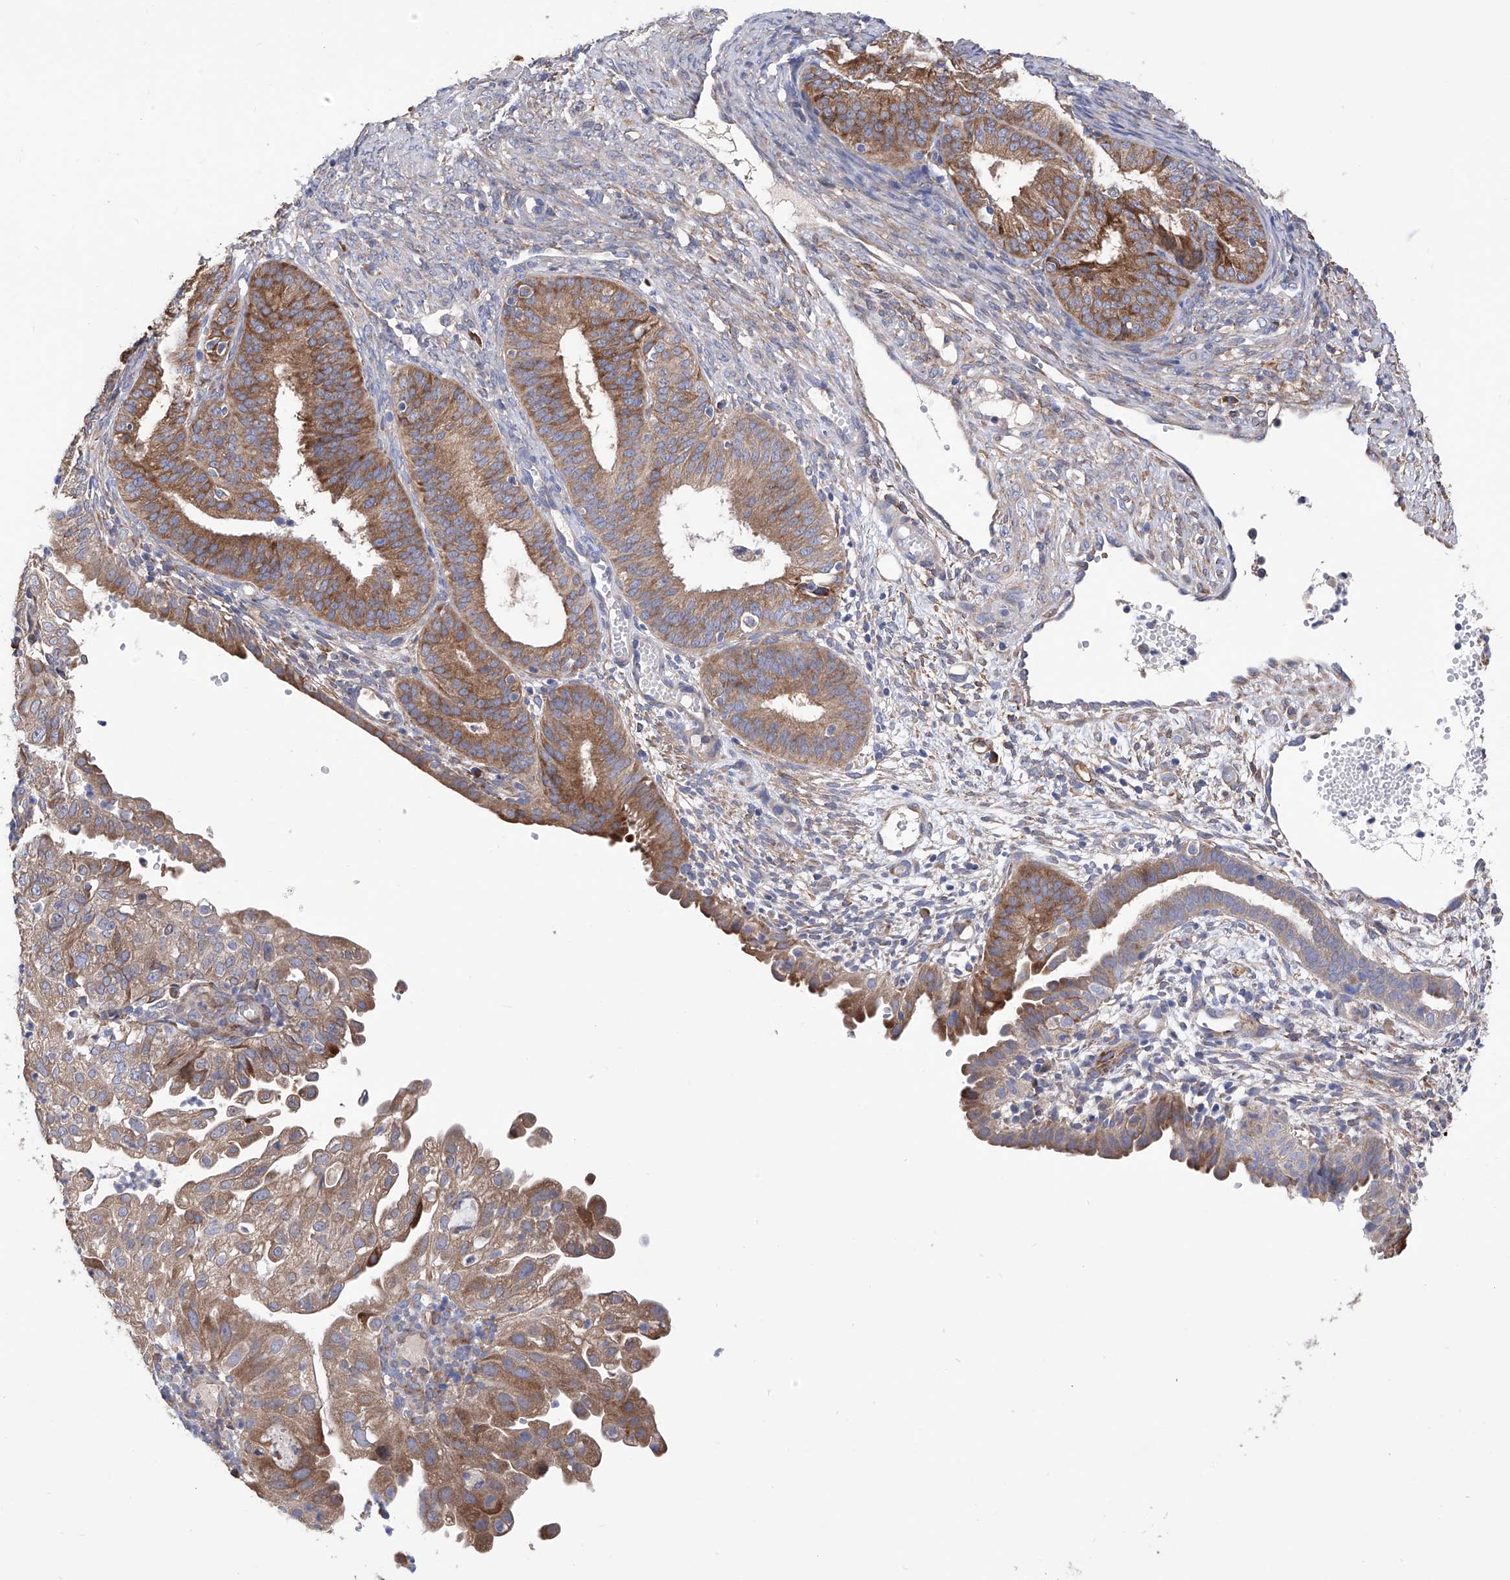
{"staining": {"intensity": "moderate", "quantity": ">75%", "location": "cytoplasmic/membranous"}, "tissue": "endometrial cancer", "cell_type": "Tumor cells", "image_type": "cancer", "snomed": [{"axis": "morphology", "description": "Adenocarcinoma, NOS"}, {"axis": "topography", "description": "Endometrium"}], "caption": "Protein staining of endometrial cancer (adenocarcinoma) tissue demonstrates moderate cytoplasmic/membranous staining in about >75% of tumor cells. (Brightfield microscopy of DAB IHC at high magnification).", "gene": "INPP5B", "patient": {"sex": "female", "age": 51}}